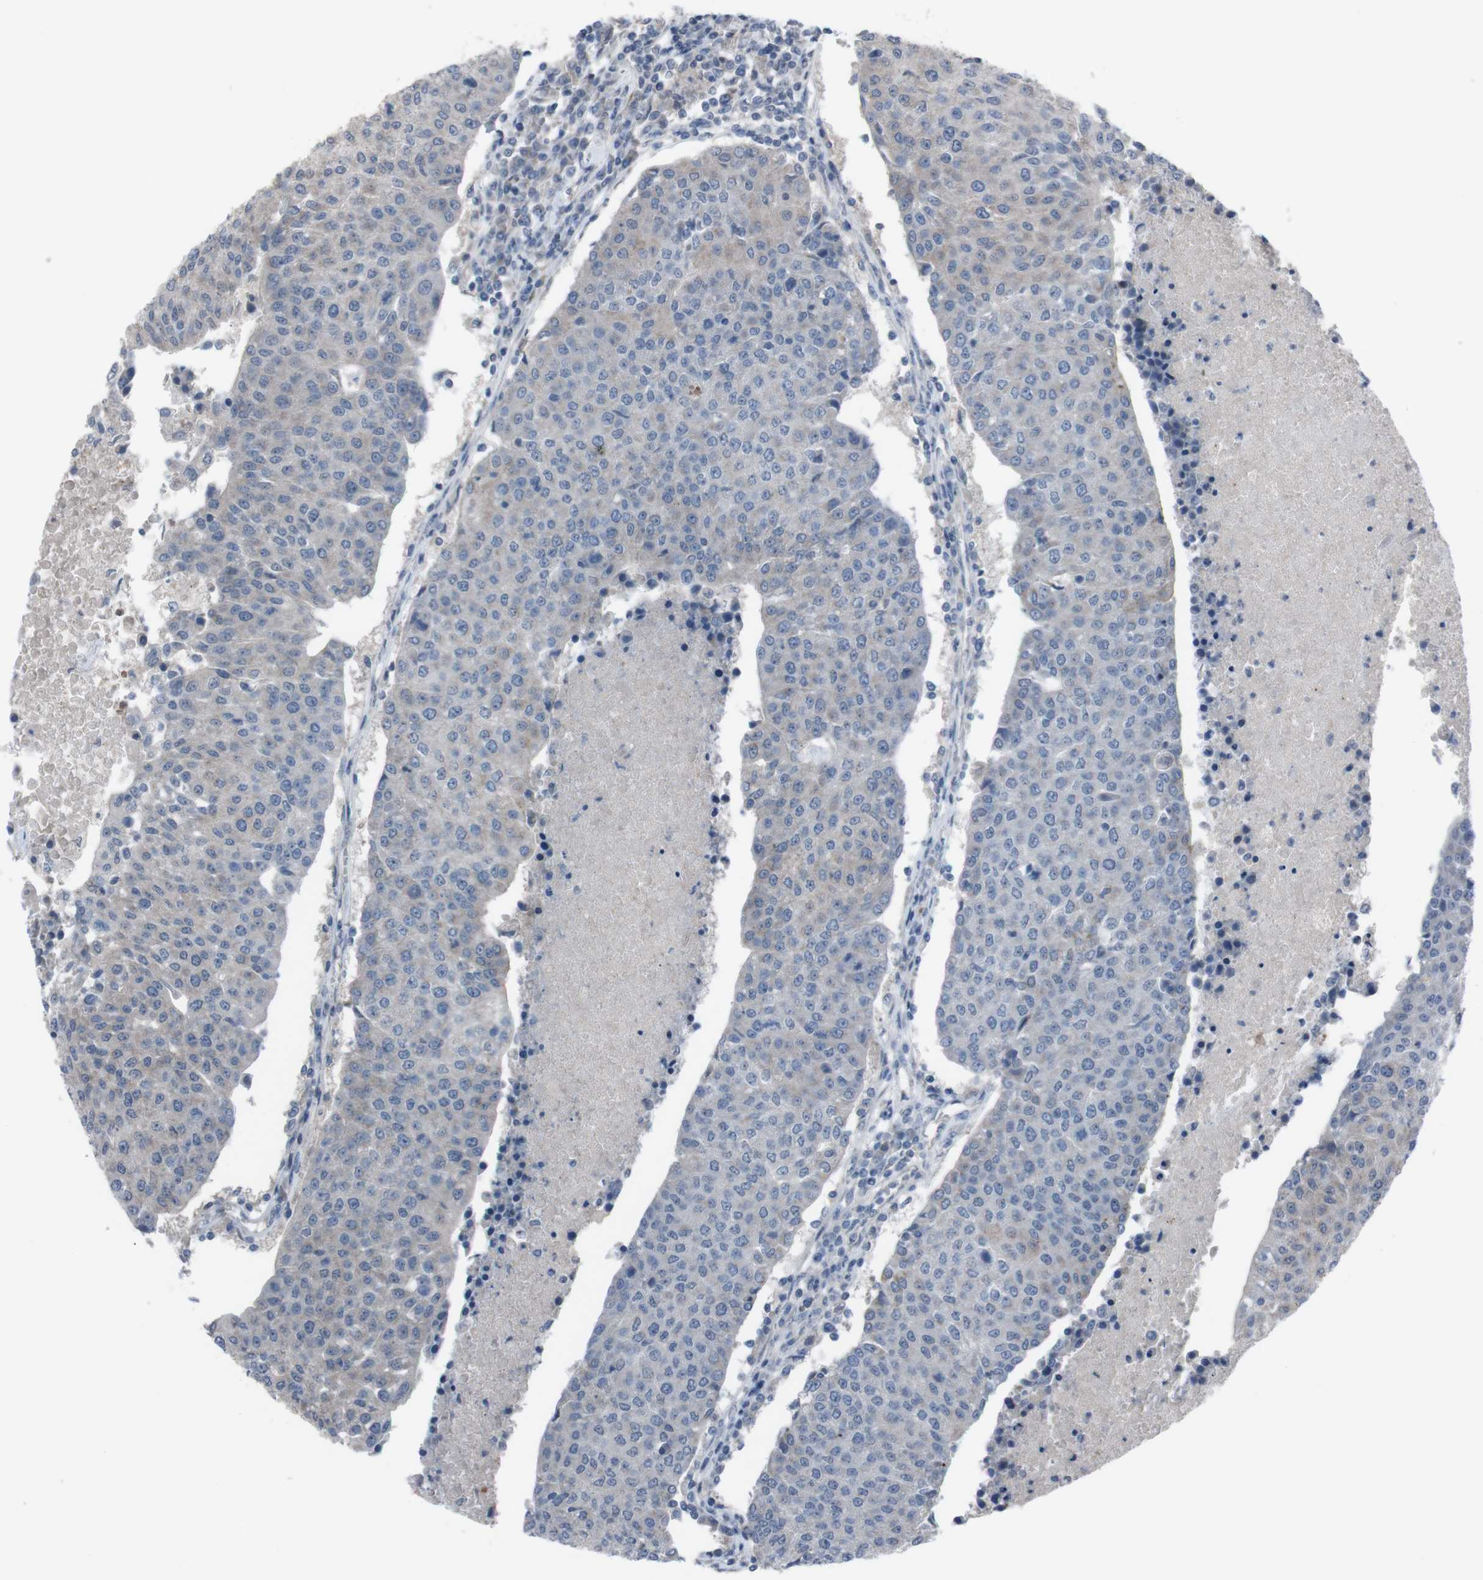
{"staining": {"intensity": "negative", "quantity": "none", "location": "none"}, "tissue": "urothelial cancer", "cell_type": "Tumor cells", "image_type": "cancer", "snomed": [{"axis": "morphology", "description": "Urothelial carcinoma, High grade"}, {"axis": "topography", "description": "Urinary bladder"}], "caption": "The micrograph shows no staining of tumor cells in high-grade urothelial carcinoma.", "gene": "EFNA5", "patient": {"sex": "female", "age": 85}}